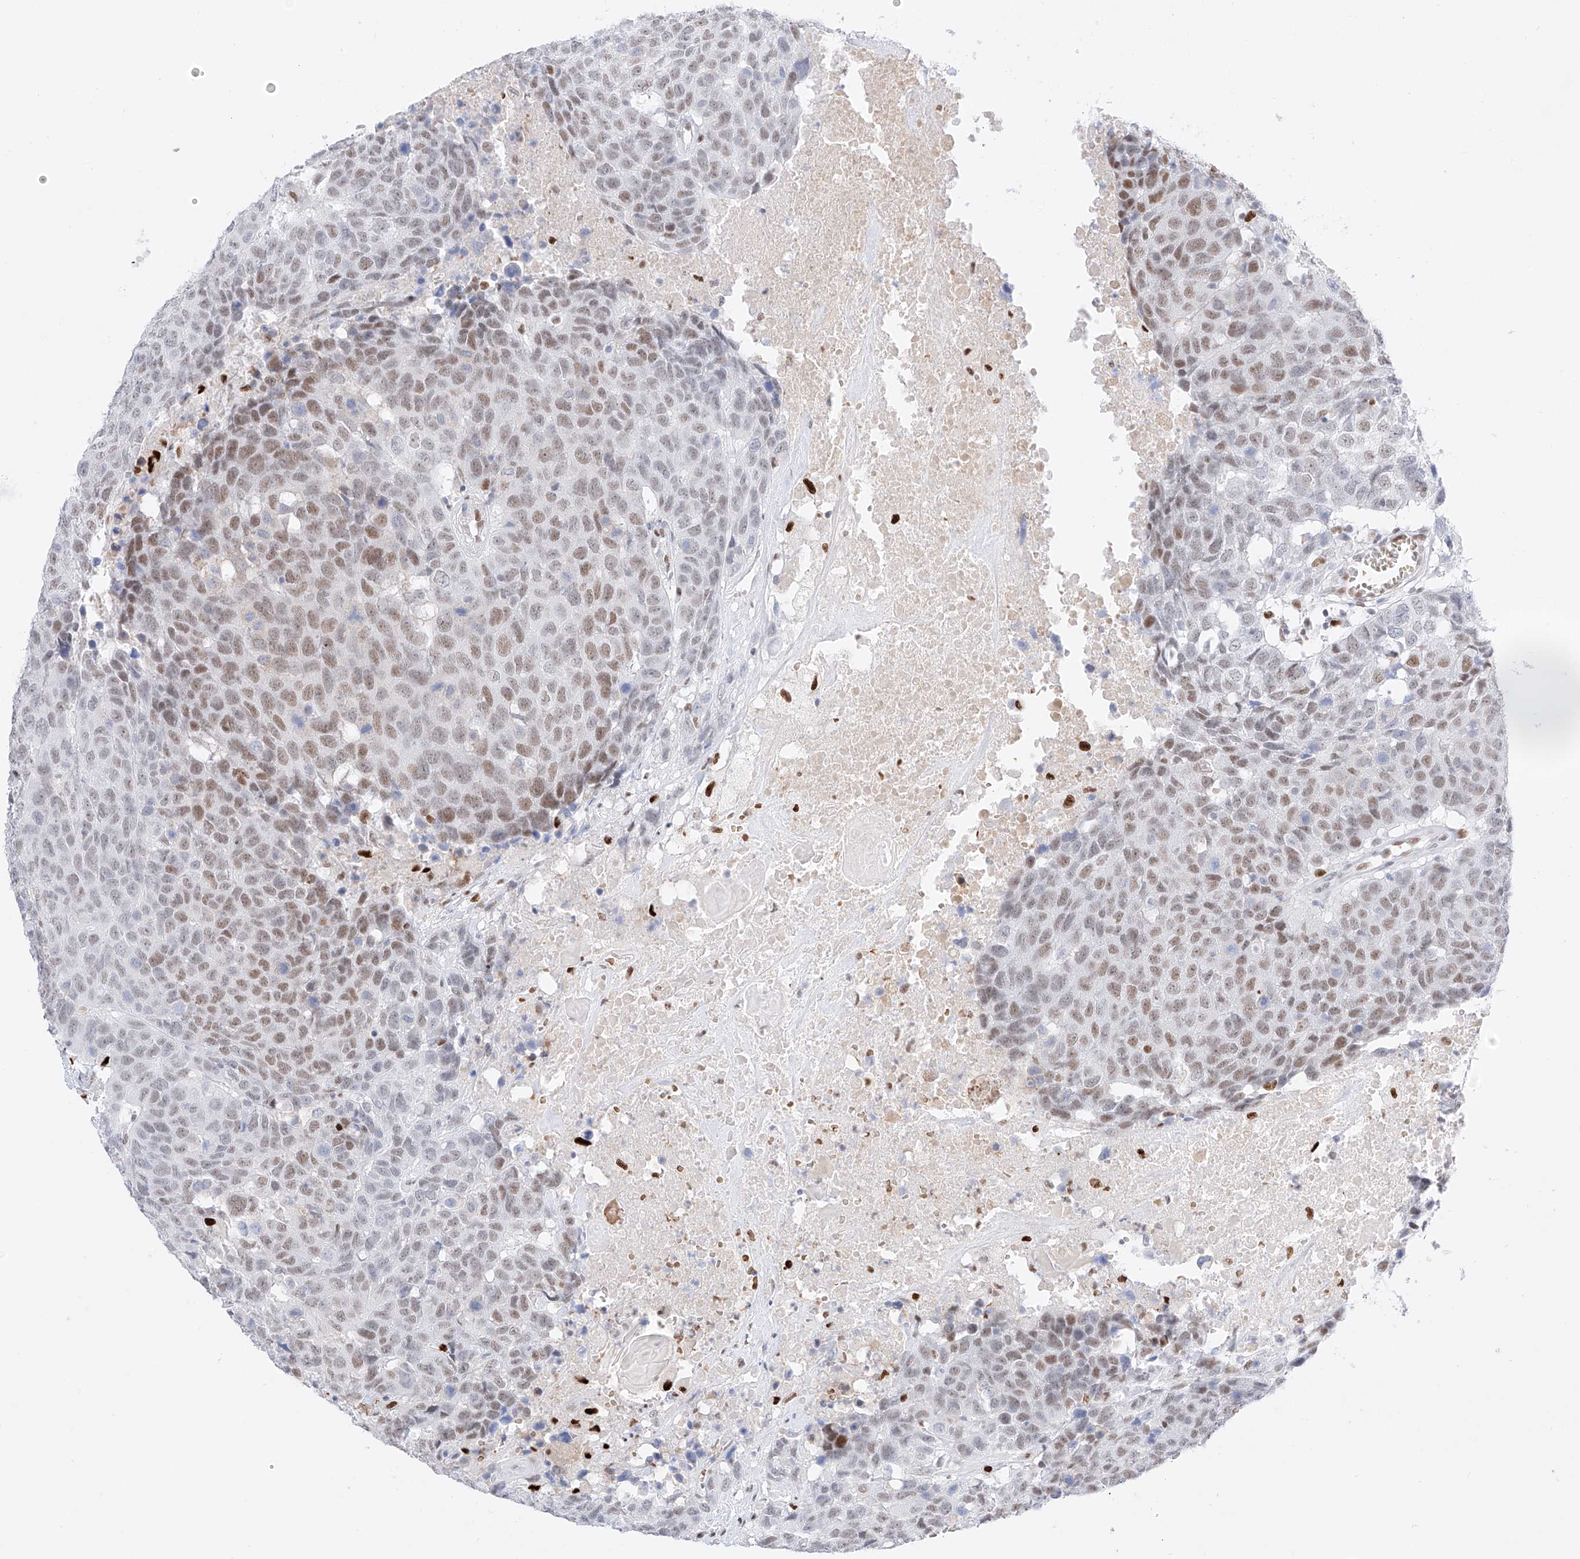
{"staining": {"intensity": "moderate", "quantity": "25%-75%", "location": "nuclear"}, "tissue": "head and neck cancer", "cell_type": "Tumor cells", "image_type": "cancer", "snomed": [{"axis": "morphology", "description": "Squamous cell carcinoma, NOS"}, {"axis": "topography", "description": "Head-Neck"}], "caption": "Head and neck squamous cell carcinoma stained with a brown dye shows moderate nuclear positive expression in approximately 25%-75% of tumor cells.", "gene": "APIP", "patient": {"sex": "male", "age": 66}}